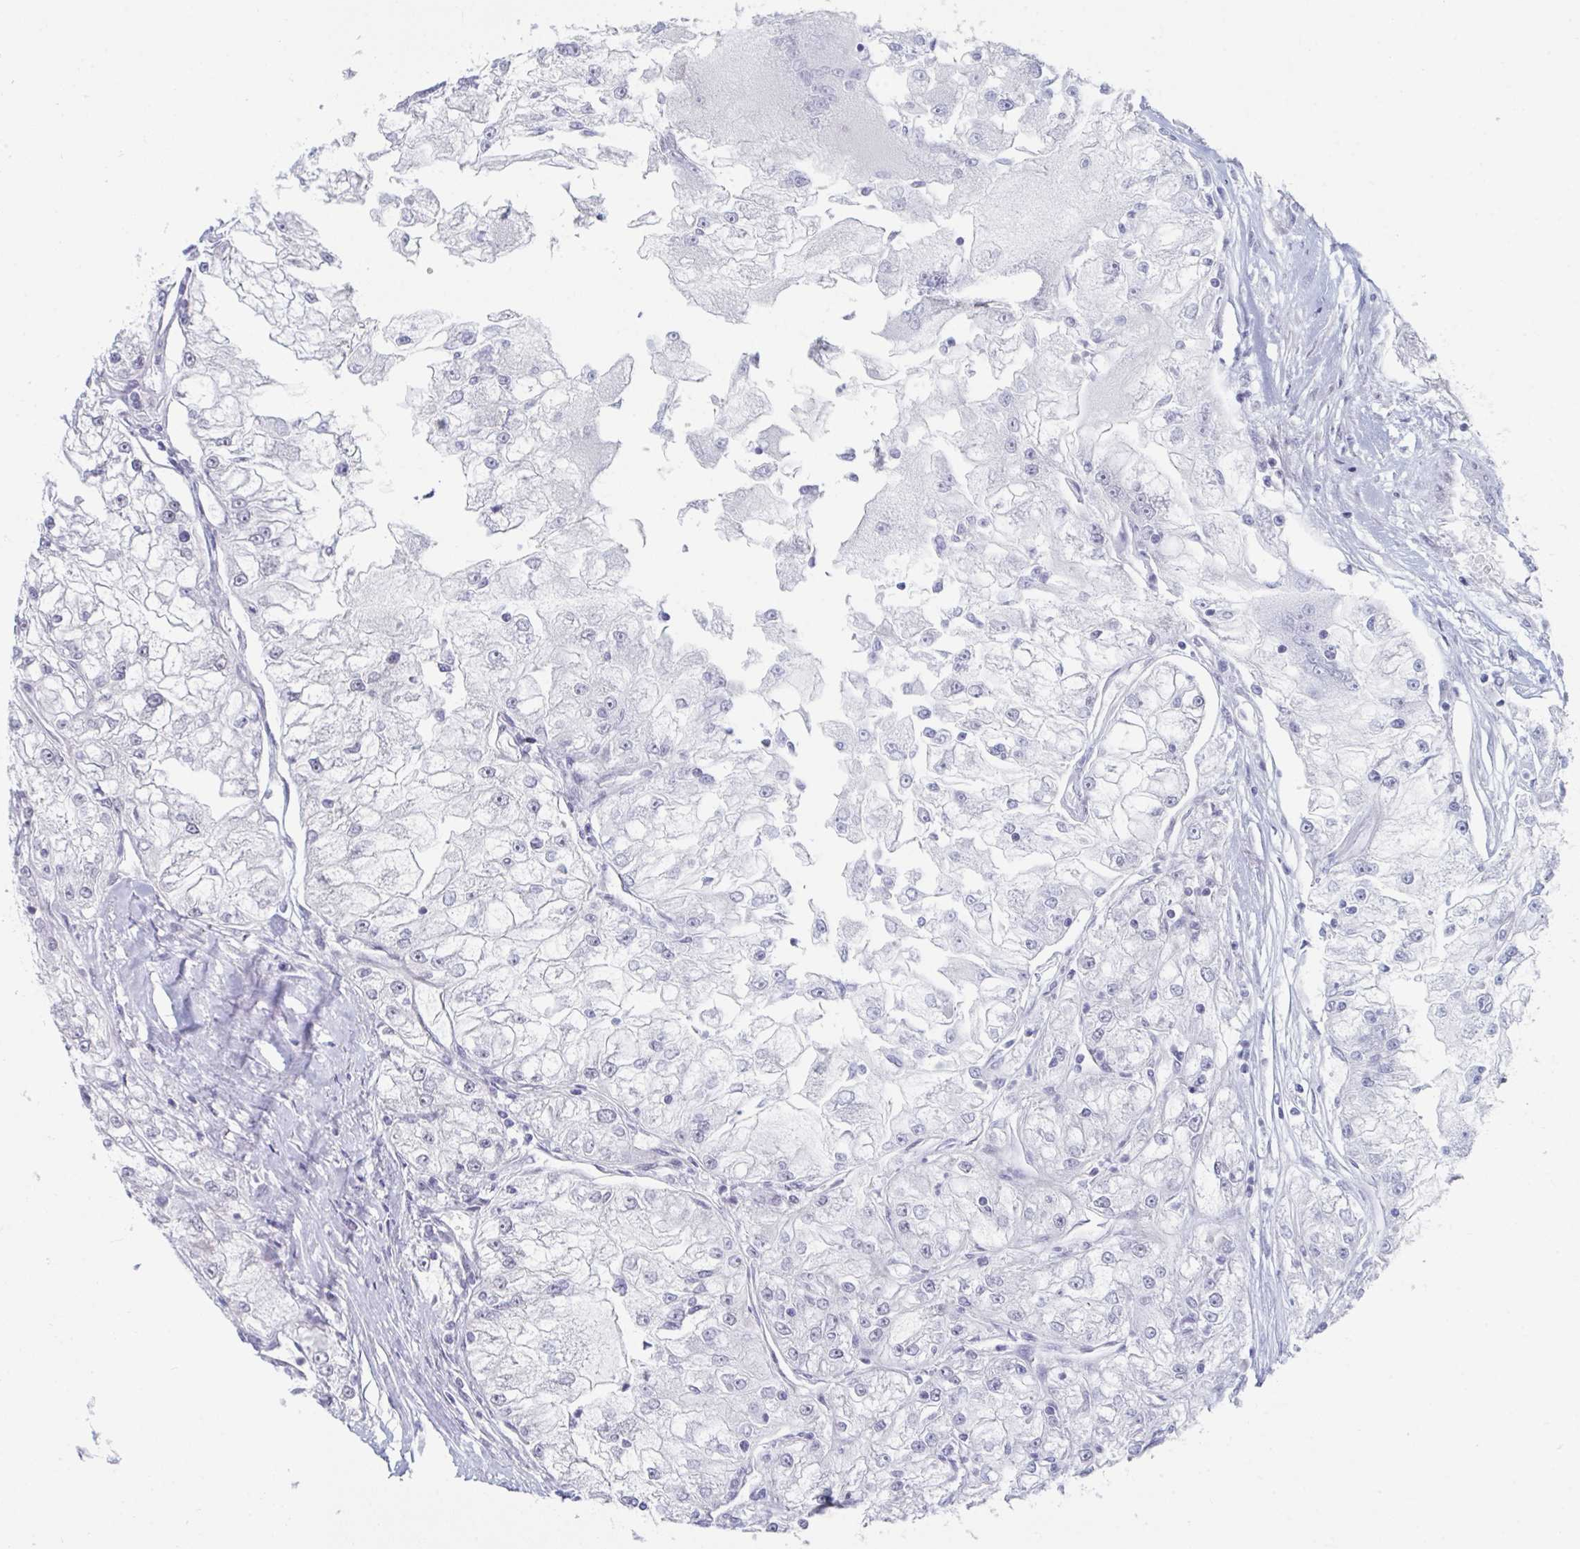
{"staining": {"intensity": "negative", "quantity": "none", "location": "none"}, "tissue": "renal cancer", "cell_type": "Tumor cells", "image_type": "cancer", "snomed": [{"axis": "morphology", "description": "Adenocarcinoma, NOS"}, {"axis": "topography", "description": "Kidney"}], "caption": "Immunohistochemistry (IHC) histopathology image of renal cancer stained for a protein (brown), which demonstrates no staining in tumor cells.", "gene": "FOXA1", "patient": {"sex": "female", "age": 72}}